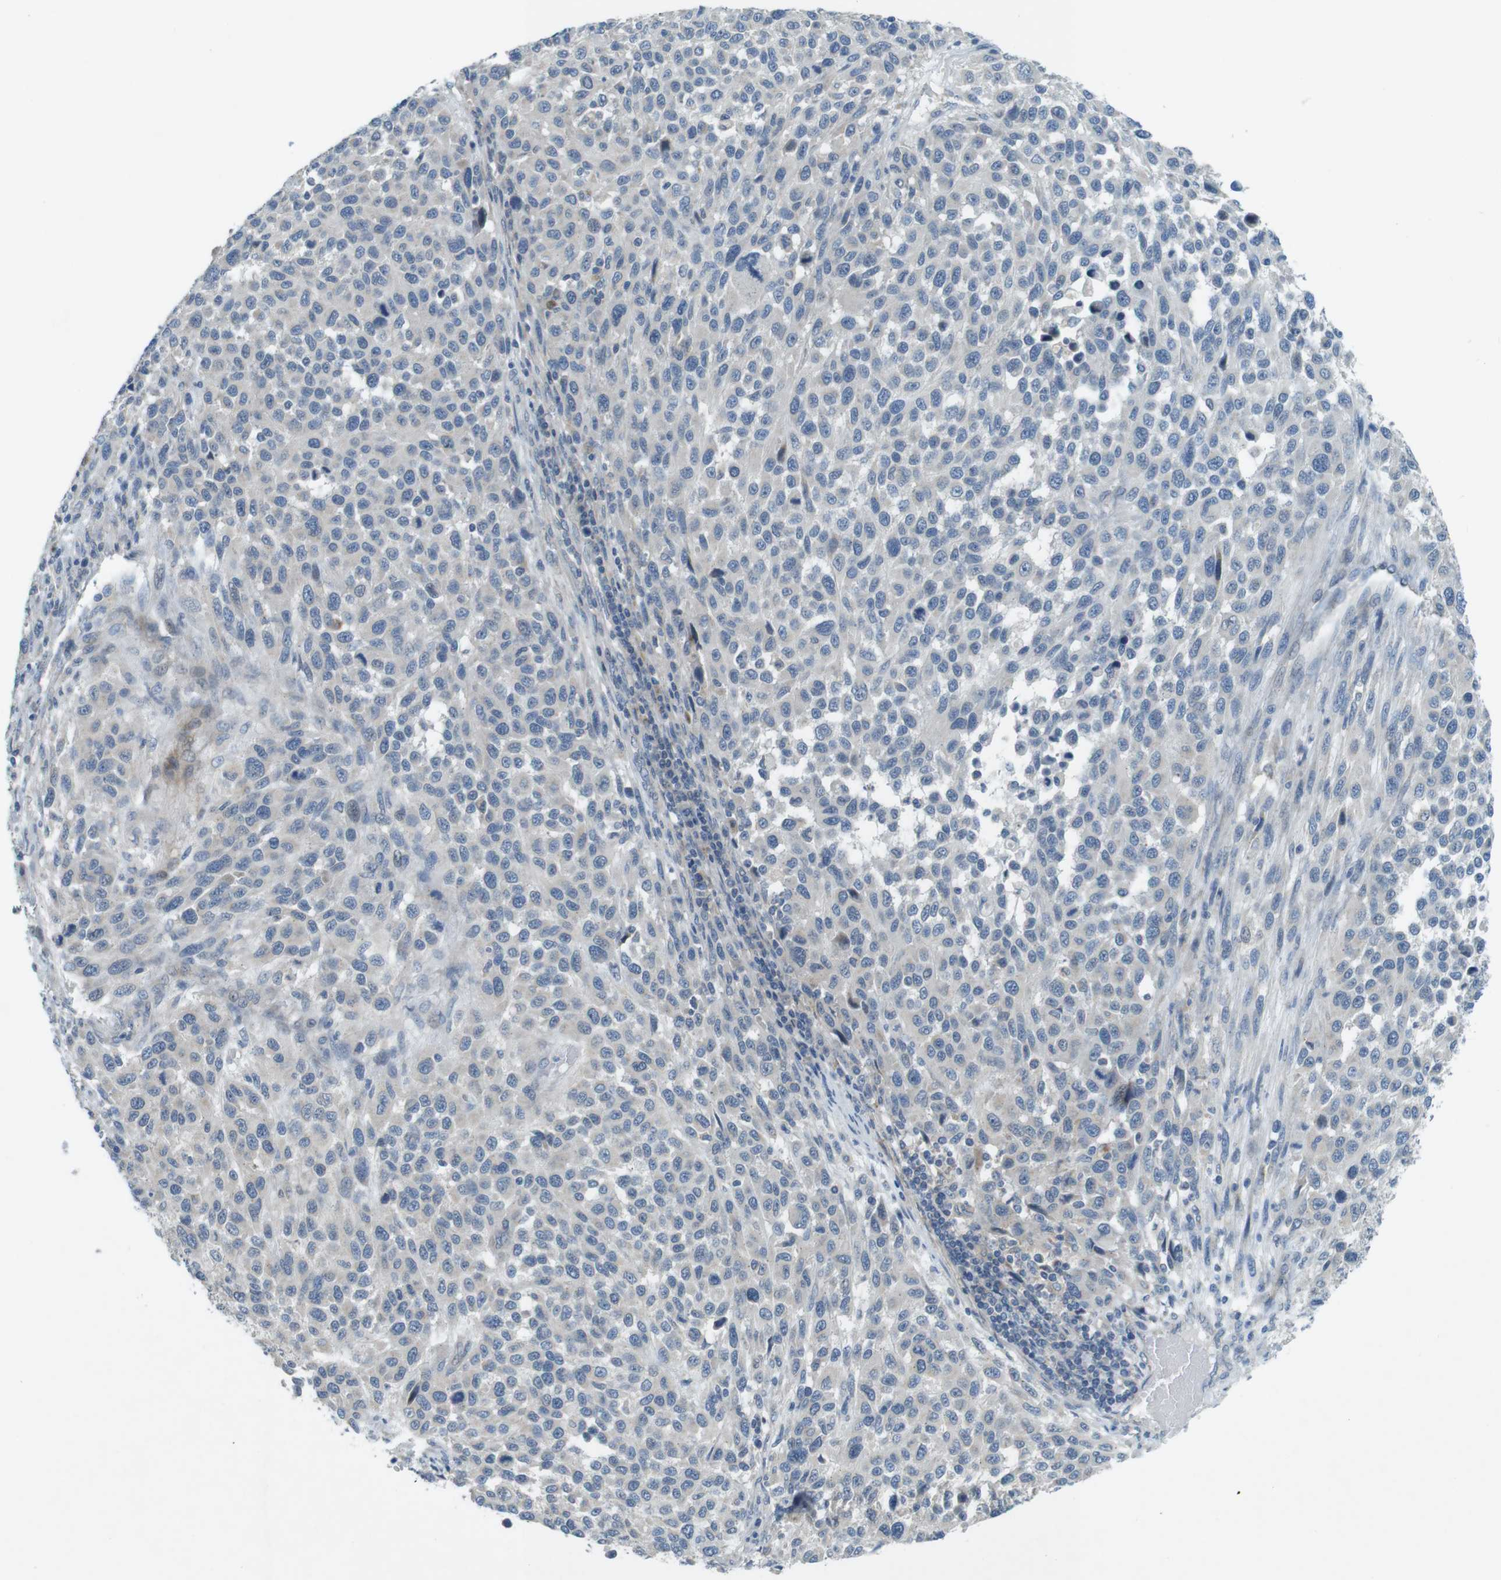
{"staining": {"intensity": "negative", "quantity": "none", "location": "none"}, "tissue": "melanoma", "cell_type": "Tumor cells", "image_type": "cancer", "snomed": [{"axis": "morphology", "description": "Malignant melanoma, Metastatic site"}, {"axis": "topography", "description": "Lymph node"}], "caption": "Melanoma was stained to show a protein in brown. There is no significant expression in tumor cells.", "gene": "TYW1", "patient": {"sex": "male", "age": 61}}